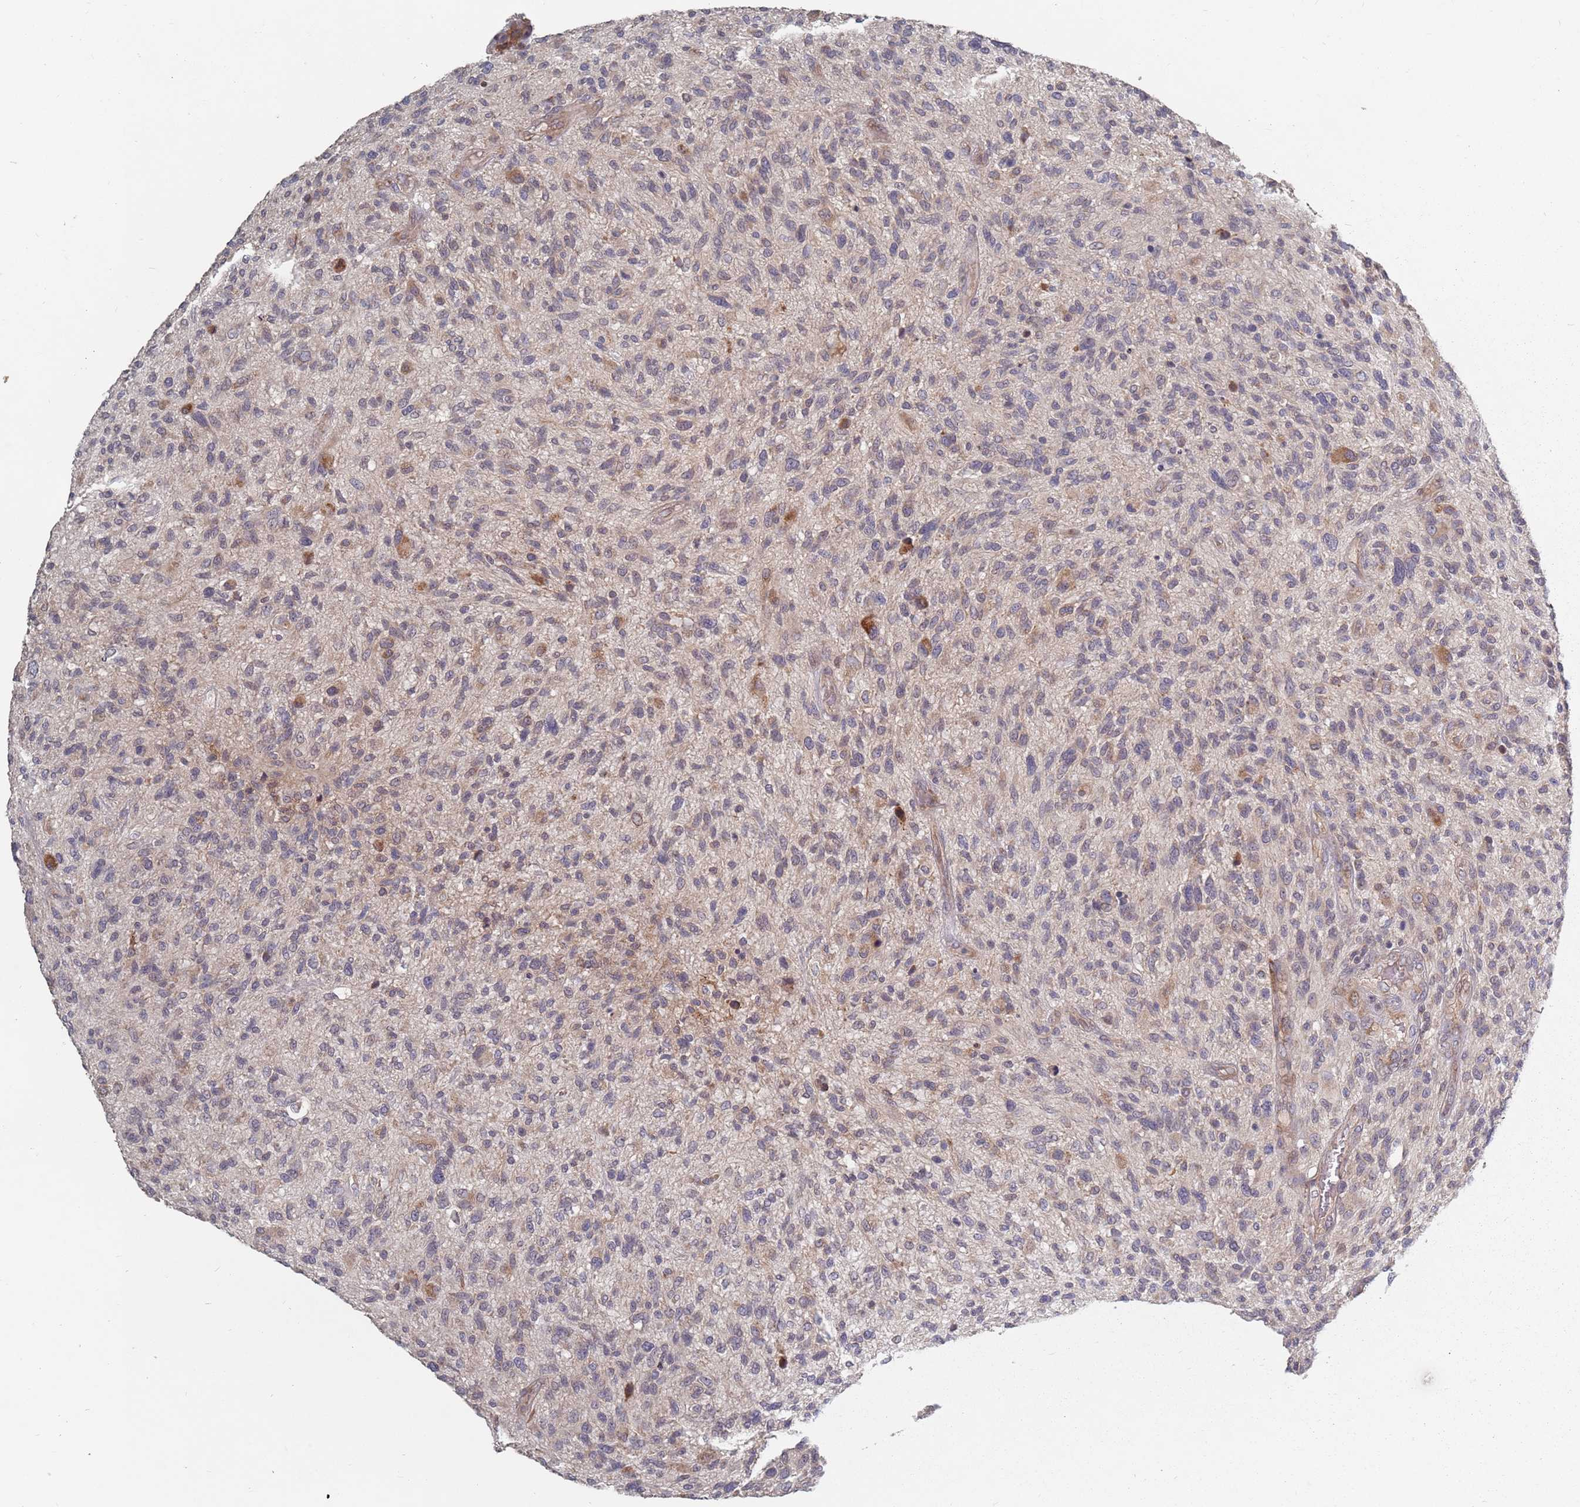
{"staining": {"intensity": "weak", "quantity": "<25%", "location": "cytoplasmic/membranous"}, "tissue": "glioma", "cell_type": "Tumor cells", "image_type": "cancer", "snomed": [{"axis": "morphology", "description": "Glioma, malignant, High grade"}, {"axis": "topography", "description": "Brain"}], "caption": "Immunohistochemical staining of human high-grade glioma (malignant) demonstrates no significant expression in tumor cells.", "gene": "ADAL", "patient": {"sex": "male", "age": 47}}